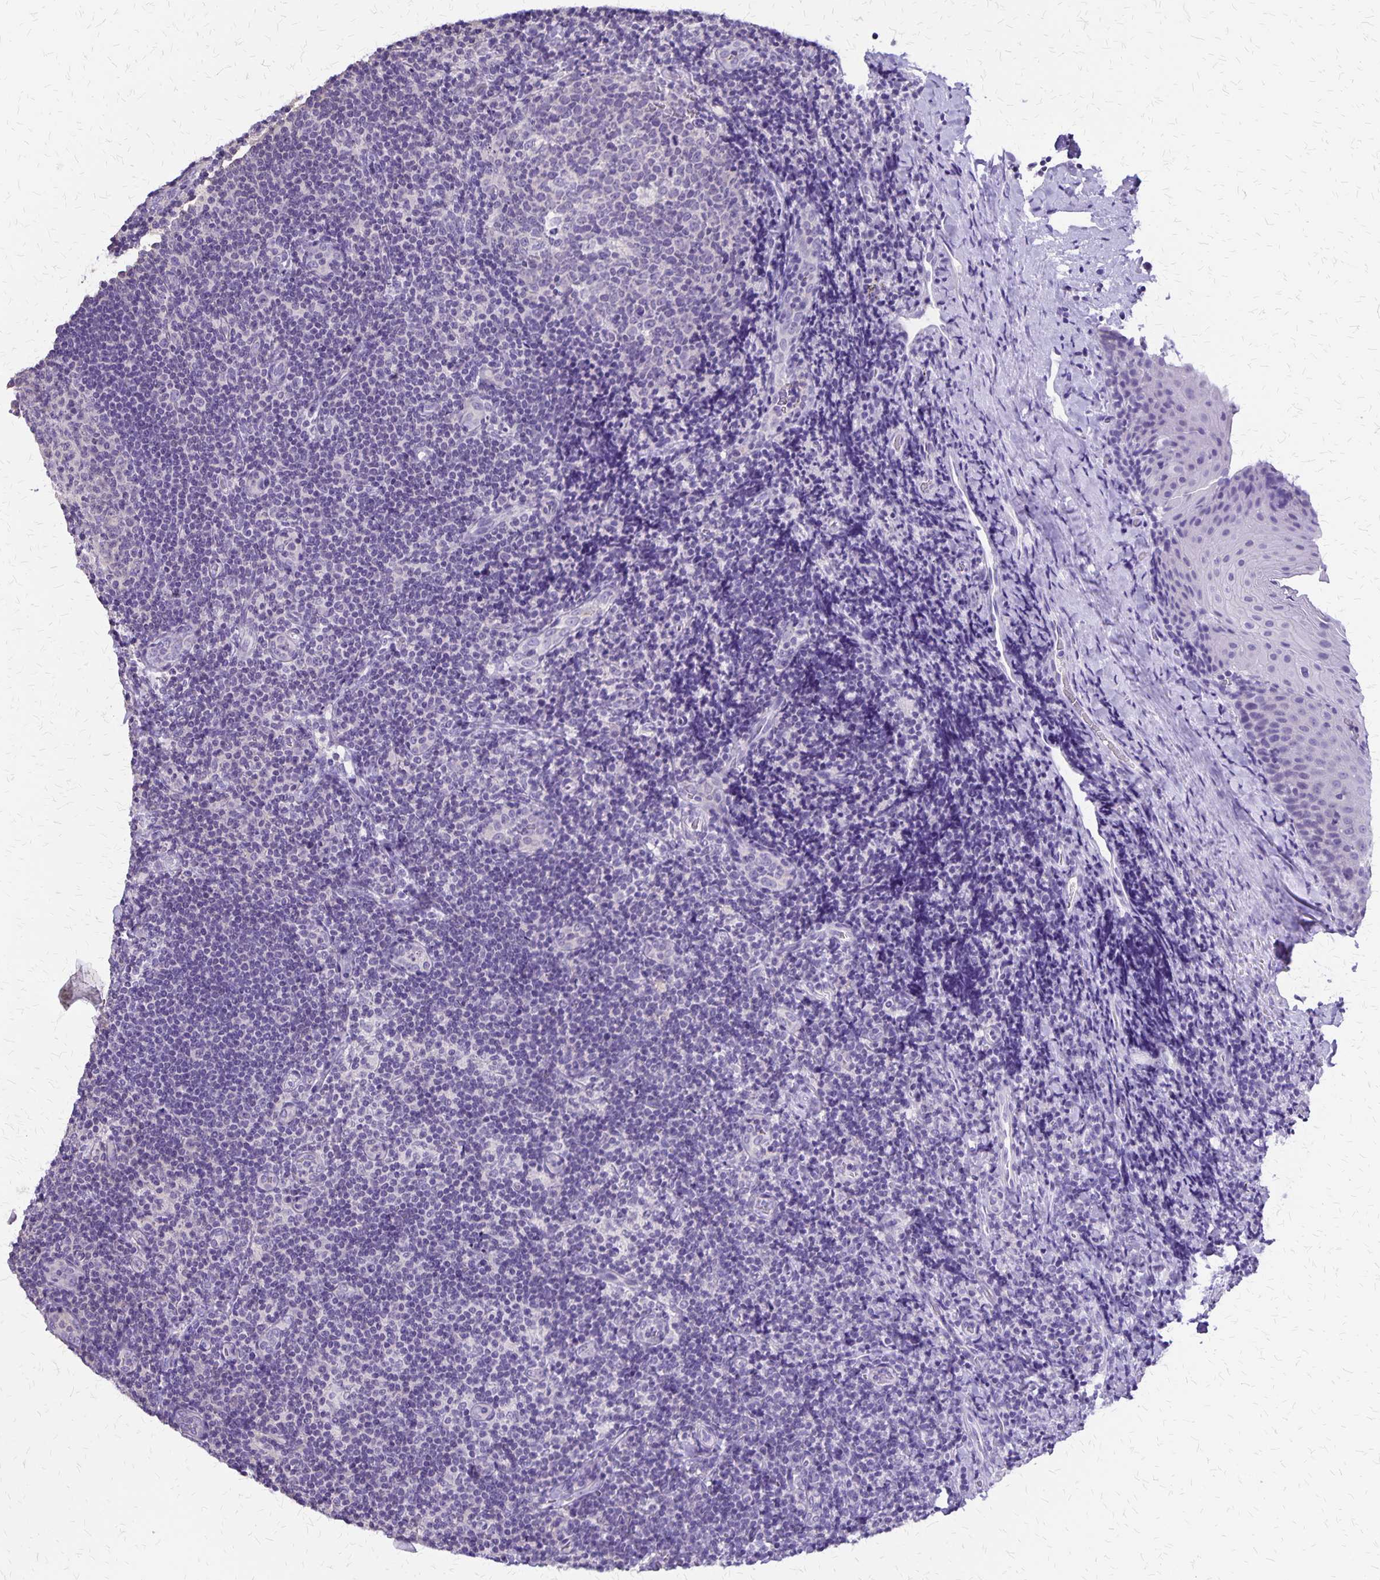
{"staining": {"intensity": "negative", "quantity": "none", "location": "none"}, "tissue": "tonsil", "cell_type": "Germinal center cells", "image_type": "normal", "snomed": [{"axis": "morphology", "description": "Normal tissue, NOS"}, {"axis": "topography", "description": "Tonsil"}], "caption": "The IHC micrograph has no significant positivity in germinal center cells of tonsil. (DAB (3,3'-diaminobenzidine) immunohistochemistry (IHC) visualized using brightfield microscopy, high magnification).", "gene": "SI", "patient": {"sex": "male", "age": 17}}